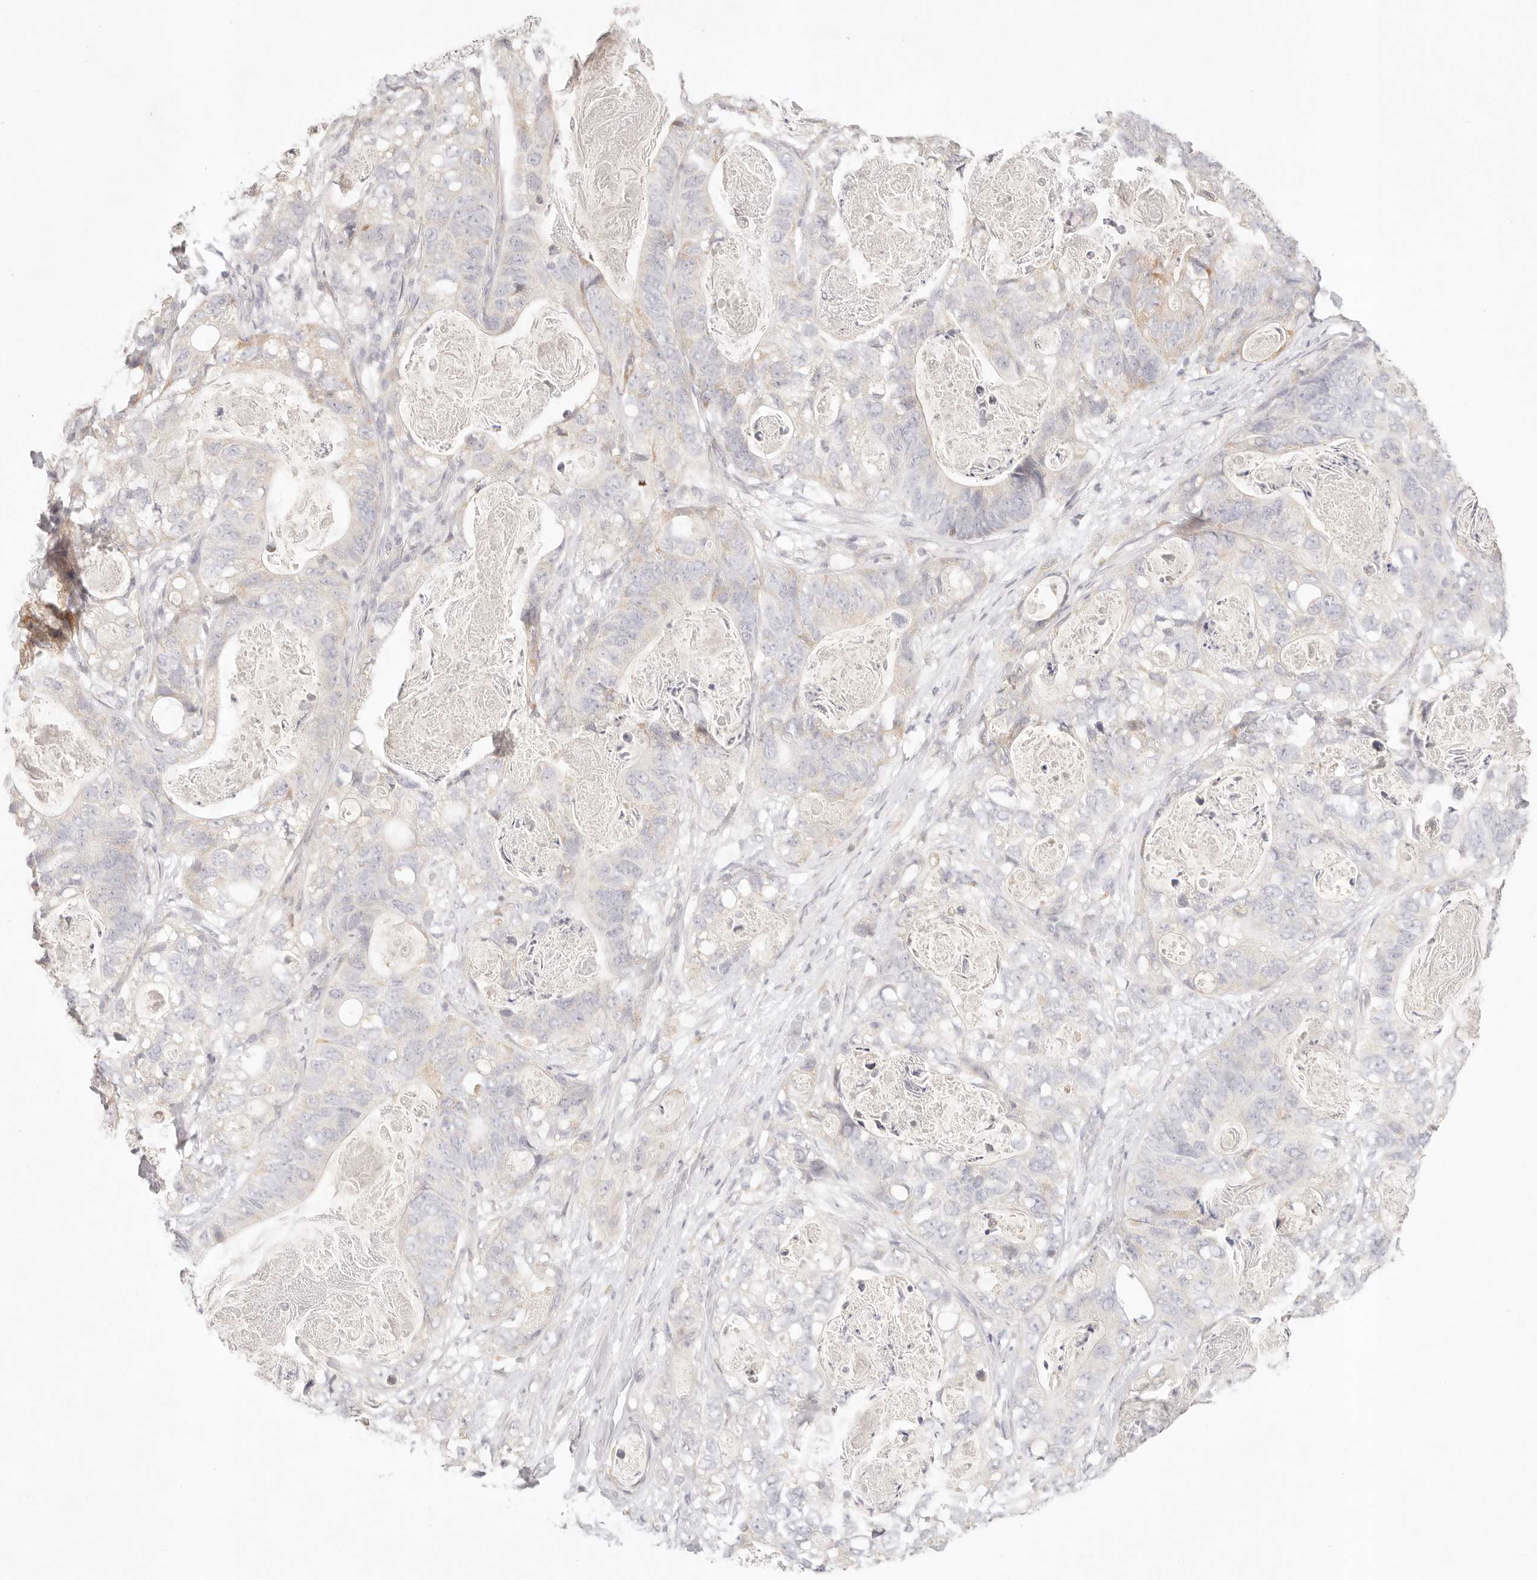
{"staining": {"intensity": "negative", "quantity": "none", "location": "none"}, "tissue": "stomach cancer", "cell_type": "Tumor cells", "image_type": "cancer", "snomed": [{"axis": "morphology", "description": "Normal tissue, NOS"}, {"axis": "morphology", "description": "Adenocarcinoma, NOS"}, {"axis": "topography", "description": "Stomach"}], "caption": "The image demonstrates no significant positivity in tumor cells of stomach cancer (adenocarcinoma). Nuclei are stained in blue.", "gene": "GPR156", "patient": {"sex": "female", "age": 89}}